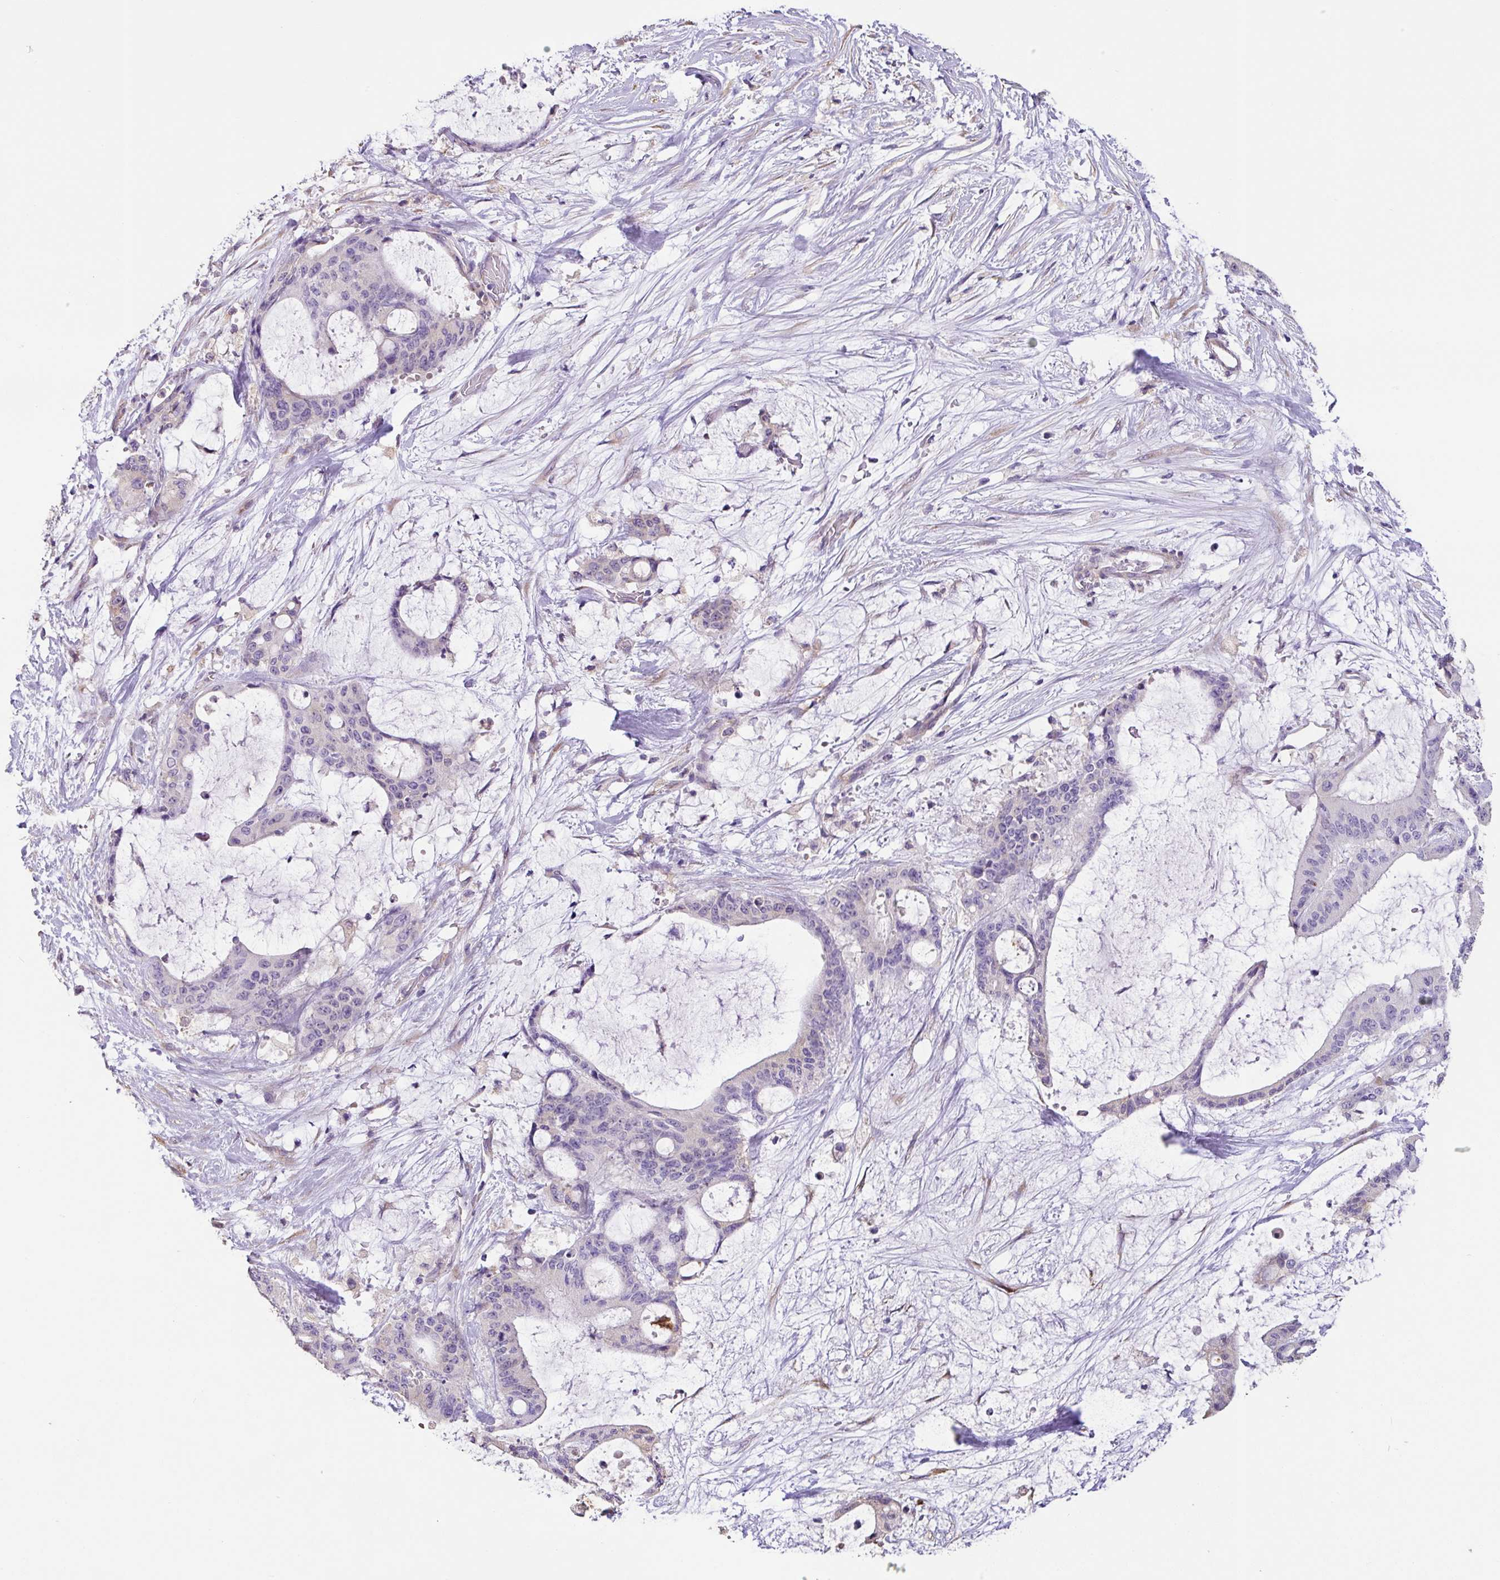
{"staining": {"intensity": "negative", "quantity": "none", "location": "none"}, "tissue": "liver cancer", "cell_type": "Tumor cells", "image_type": "cancer", "snomed": [{"axis": "morphology", "description": "Normal tissue, NOS"}, {"axis": "morphology", "description": "Cholangiocarcinoma"}, {"axis": "topography", "description": "Liver"}, {"axis": "topography", "description": "Peripheral nerve tissue"}], "caption": "This is an immunohistochemistry (IHC) image of human liver cancer. There is no staining in tumor cells.", "gene": "ZG16", "patient": {"sex": "female", "age": 73}}